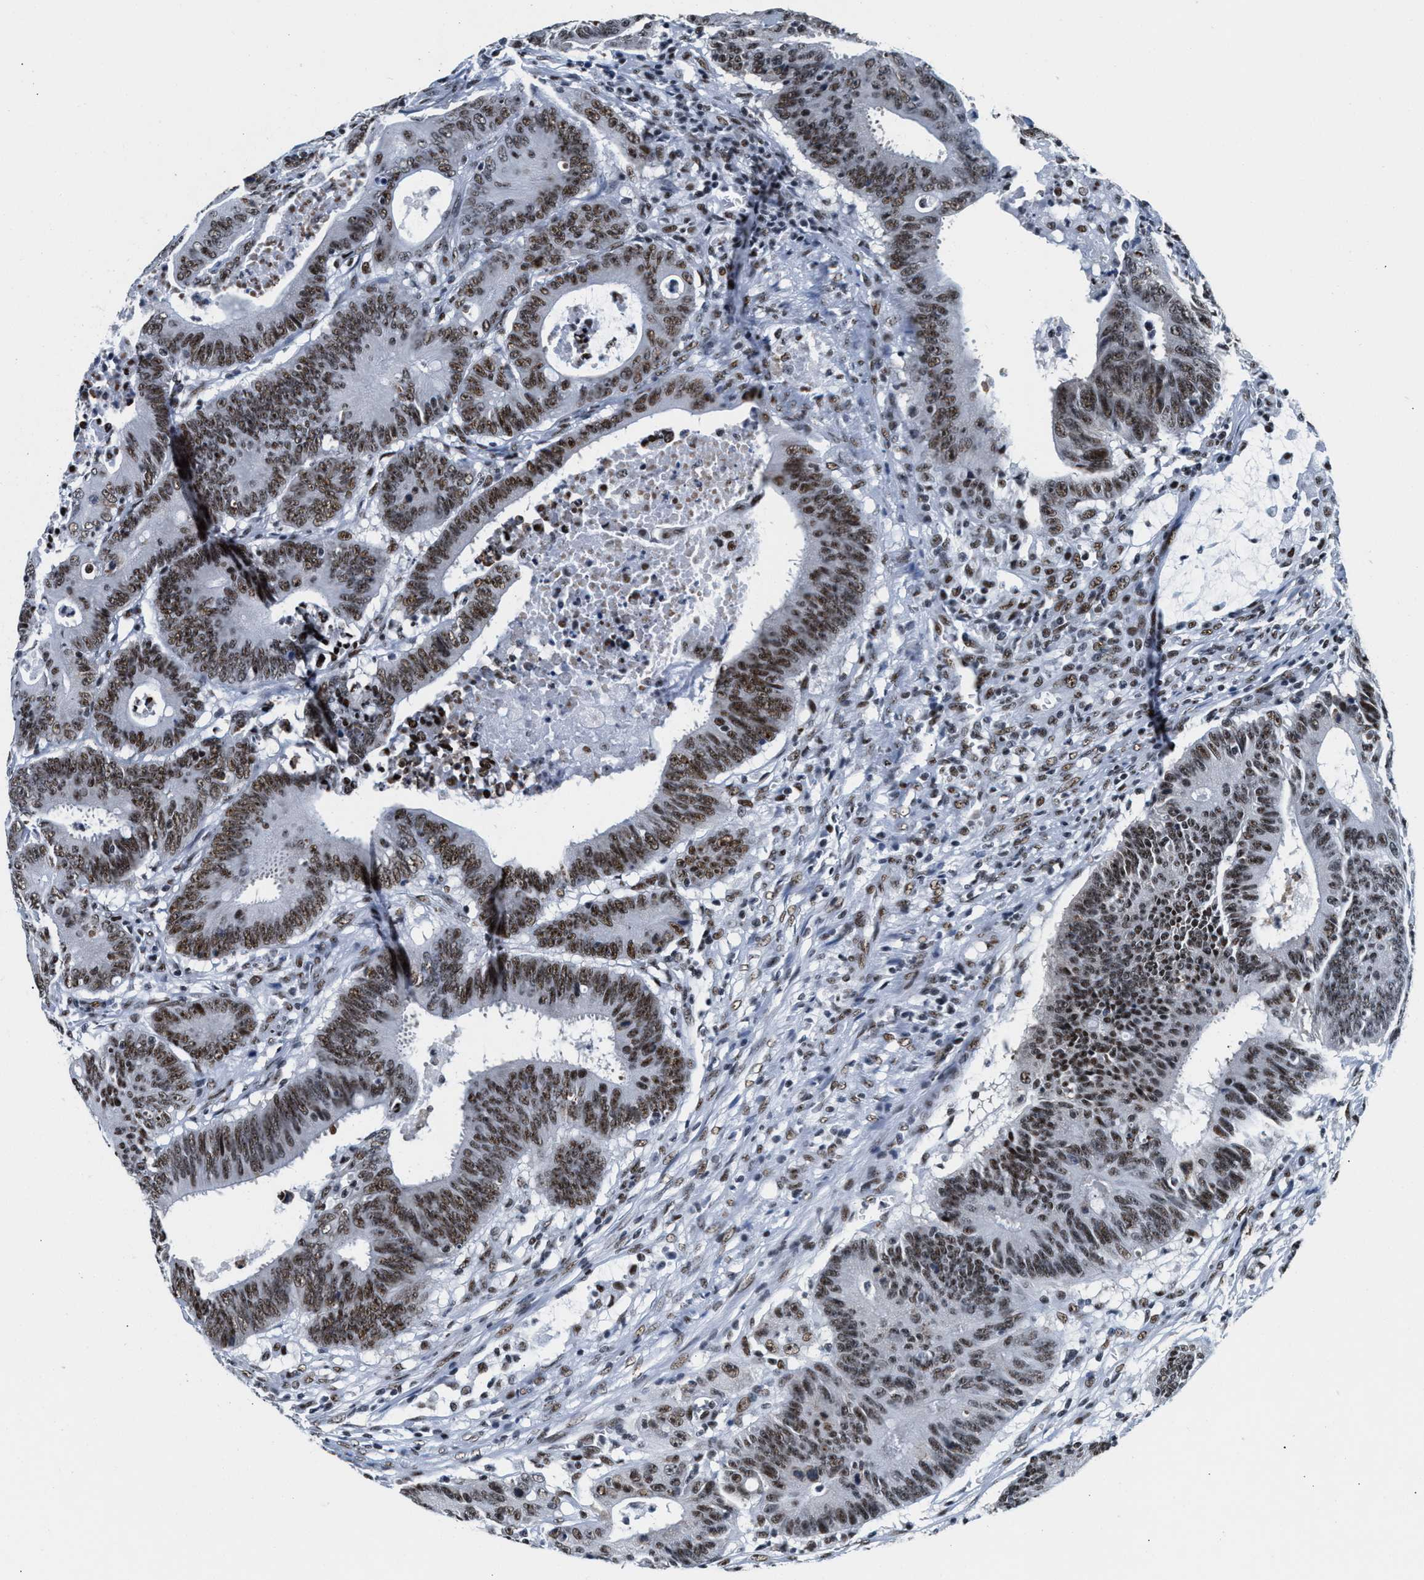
{"staining": {"intensity": "strong", "quantity": ">75%", "location": "nuclear"}, "tissue": "colorectal cancer", "cell_type": "Tumor cells", "image_type": "cancer", "snomed": [{"axis": "morphology", "description": "Adenocarcinoma, NOS"}, {"axis": "topography", "description": "Colon"}], "caption": "Colorectal cancer was stained to show a protein in brown. There is high levels of strong nuclear staining in about >75% of tumor cells.", "gene": "RAD50", "patient": {"sex": "male", "age": 45}}